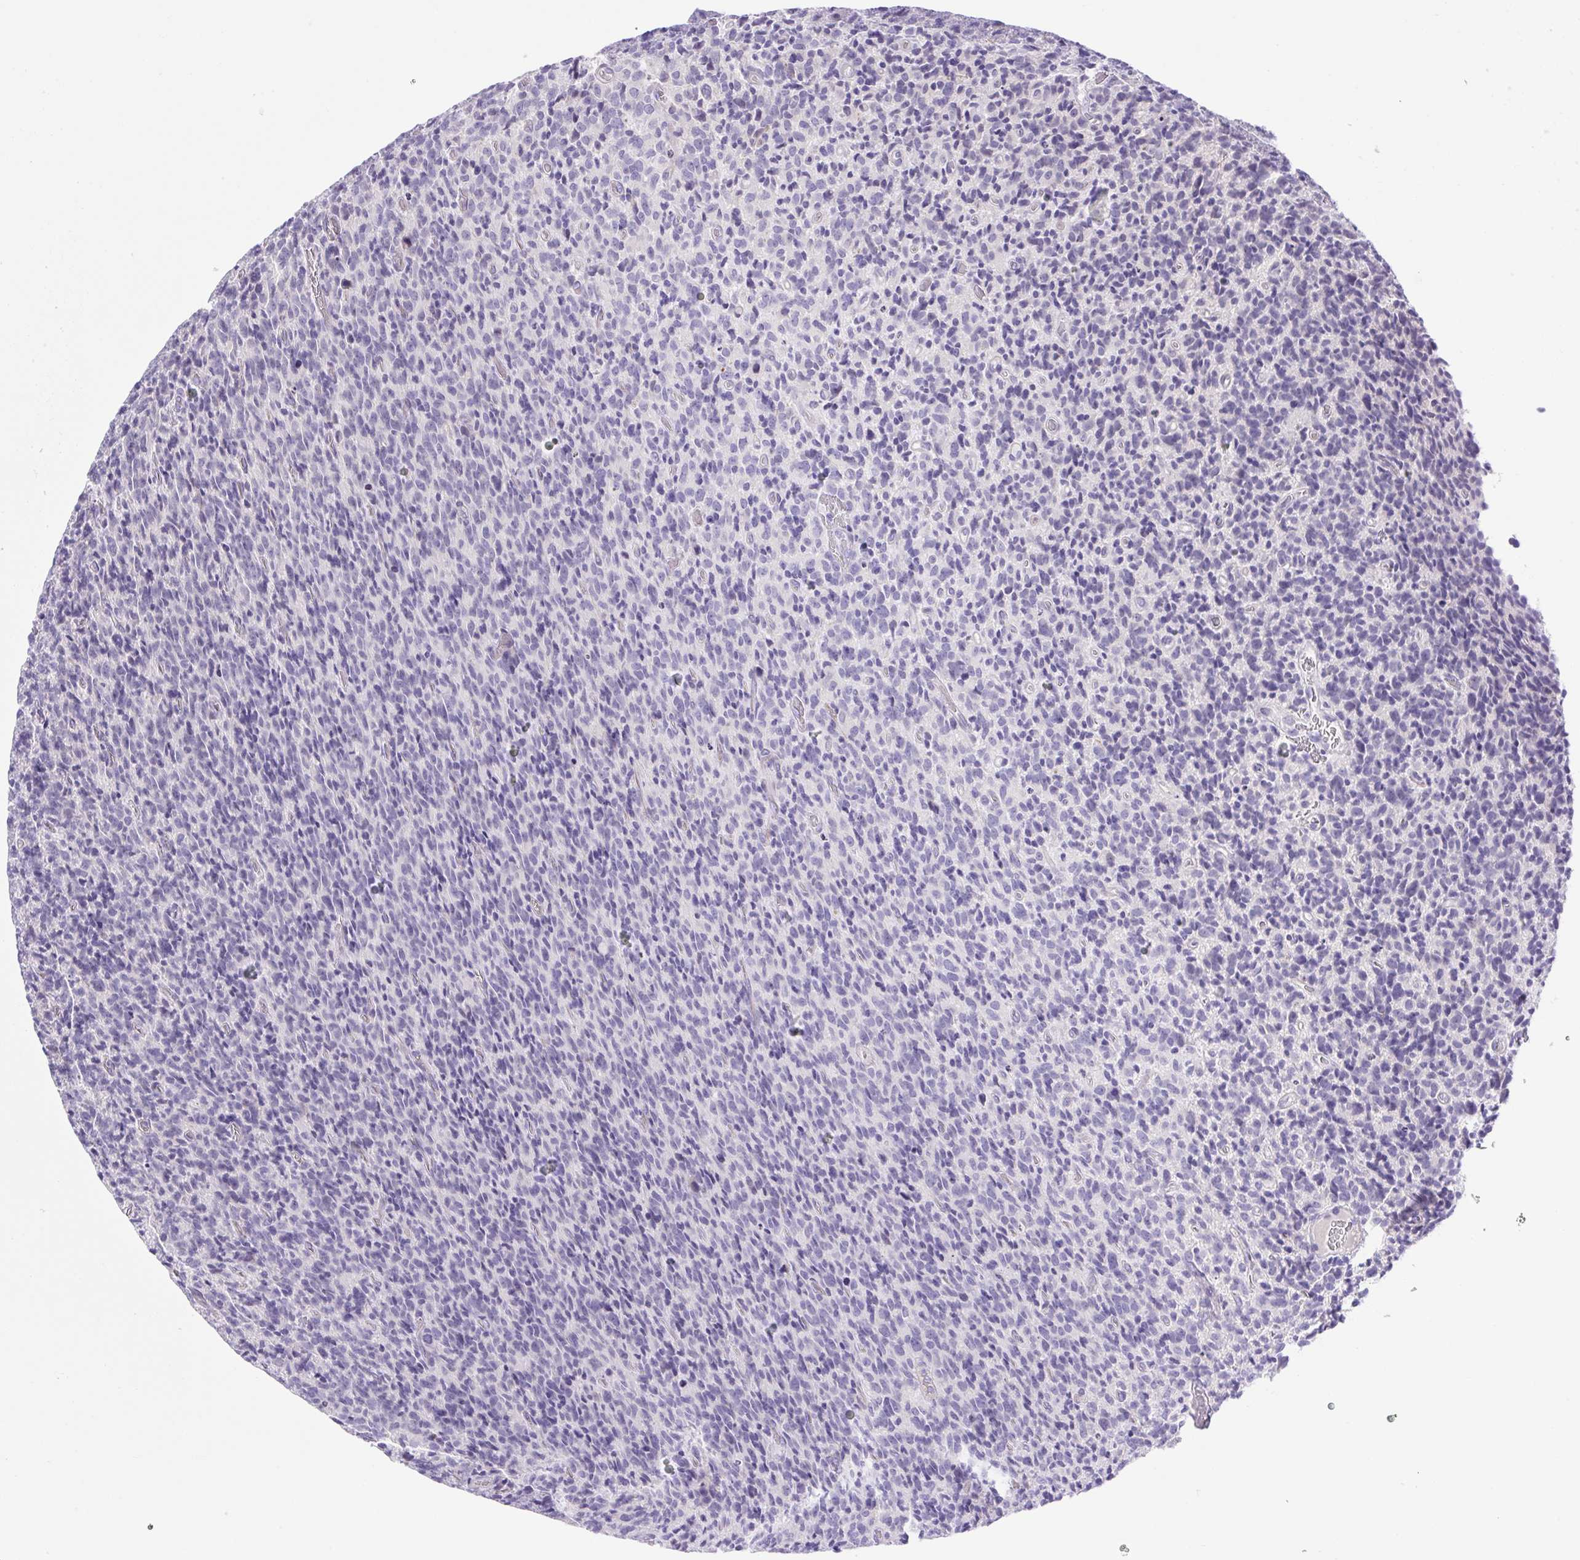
{"staining": {"intensity": "negative", "quantity": "none", "location": "none"}, "tissue": "glioma", "cell_type": "Tumor cells", "image_type": "cancer", "snomed": [{"axis": "morphology", "description": "Glioma, malignant, High grade"}, {"axis": "topography", "description": "Brain"}], "caption": "Immunohistochemical staining of human glioma exhibits no significant expression in tumor cells.", "gene": "FAM177B", "patient": {"sex": "male", "age": 76}}